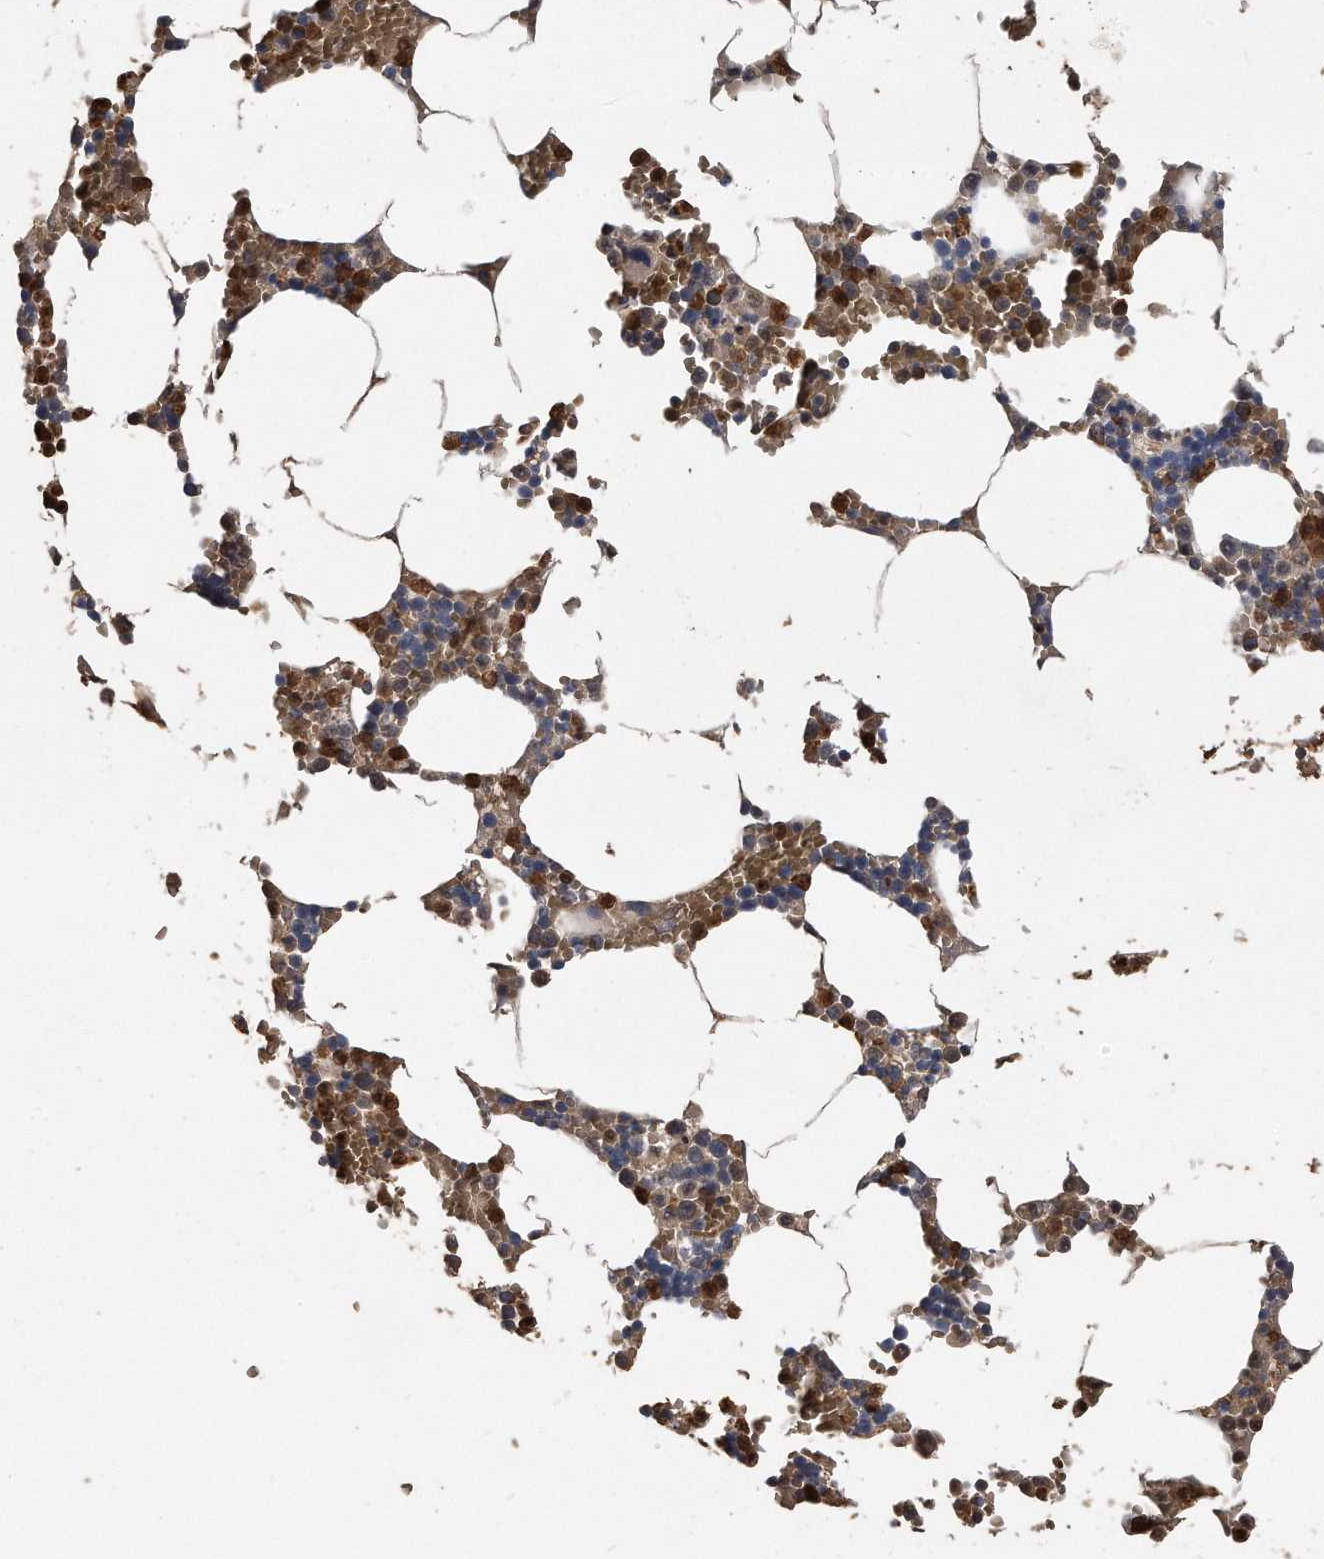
{"staining": {"intensity": "strong", "quantity": "25%-75%", "location": "cytoplasmic/membranous,nuclear"}, "tissue": "bone marrow", "cell_type": "Hematopoietic cells", "image_type": "normal", "snomed": [{"axis": "morphology", "description": "Normal tissue, NOS"}, {"axis": "topography", "description": "Bone marrow"}], "caption": "Protein expression by immunohistochemistry displays strong cytoplasmic/membranous,nuclear staining in approximately 25%-75% of hematopoietic cells in benign bone marrow. (Stains: DAB in brown, nuclei in blue, Microscopy: brightfield microscopy at high magnification).", "gene": "PELO", "patient": {"sex": "male", "age": 70}}